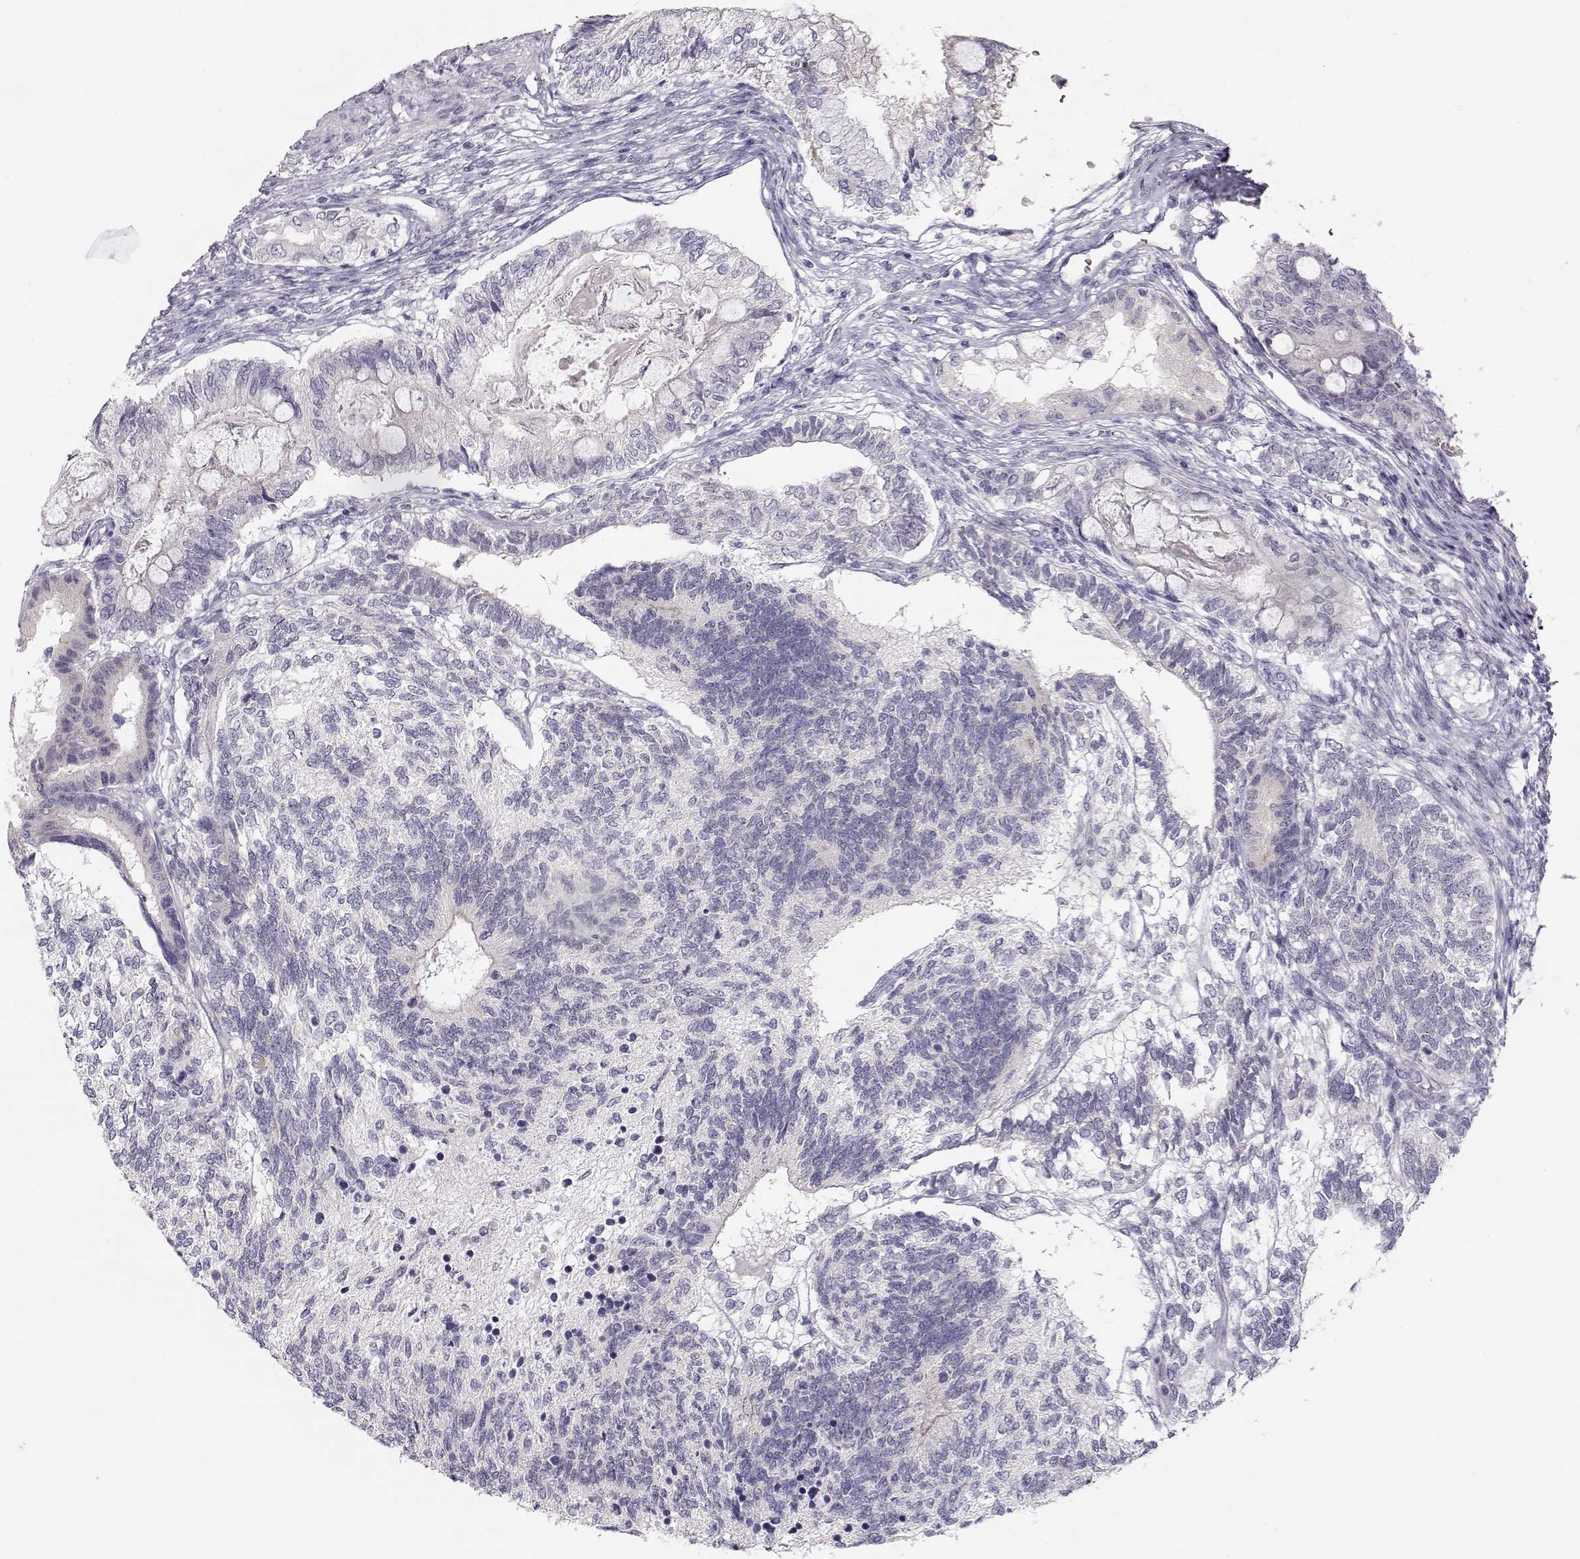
{"staining": {"intensity": "negative", "quantity": "none", "location": "none"}, "tissue": "testis cancer", "cell_type": "Tumor cells", "image_type": "cancer", "snomed": [{"axis": "morphology", "description": "Seminoma, NOS"}, {"axis": "morphology", "description": "Carcinoma, Embryonal, NOS"}, {"axis": "topography", "description": "Testis"}], "caption": "This histopathology image is of embryonal carcinoma (testis) stained with immunohistochemistry to label a protein in brown with the nuclei are counter-stained blue. There is no positivity in tumor cells.", "gene": "TTC26", "patient": {"sex": "male", "age": 41}}